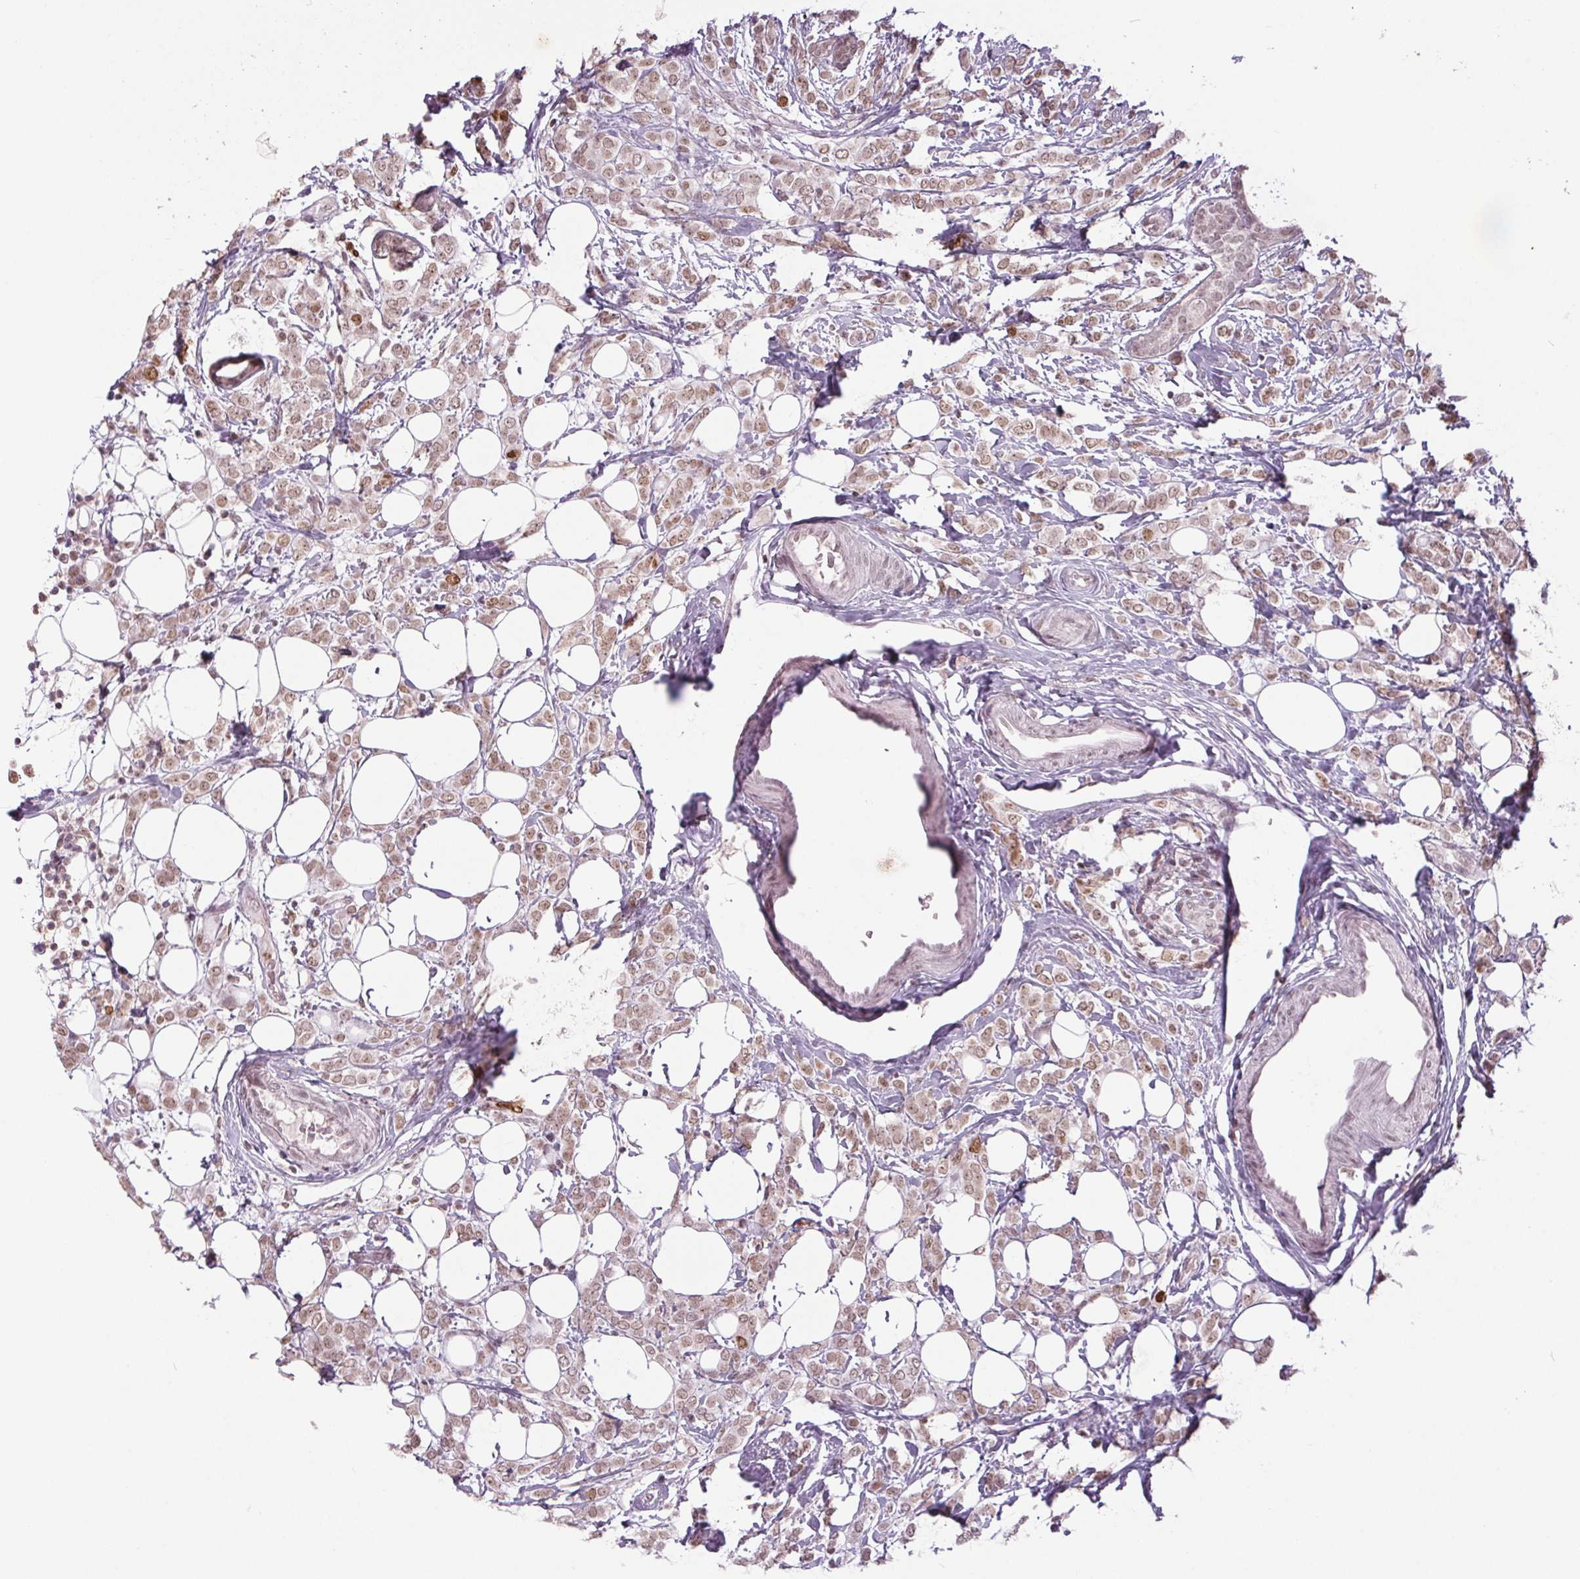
{"staining": {"intensity": "weak", "quantity": ">75%", "location": "nuclear"}, "tissue": "breast cancer", "cell_type": "Tumor cells", "image_type": "cancer", "snomed": [{"axis": "morphology", "description": "Lobular carcinoma"}, {"axis": "topography", "description": "Breast"}], "caption": "Breast cancer (lobular carcinoma) stained with a brown dye exhibits weak nuclear positive staining in approximately >75% of tumor cells.", "gene": "SMIM6", "patient": {"sex": "female", "age": 49}}